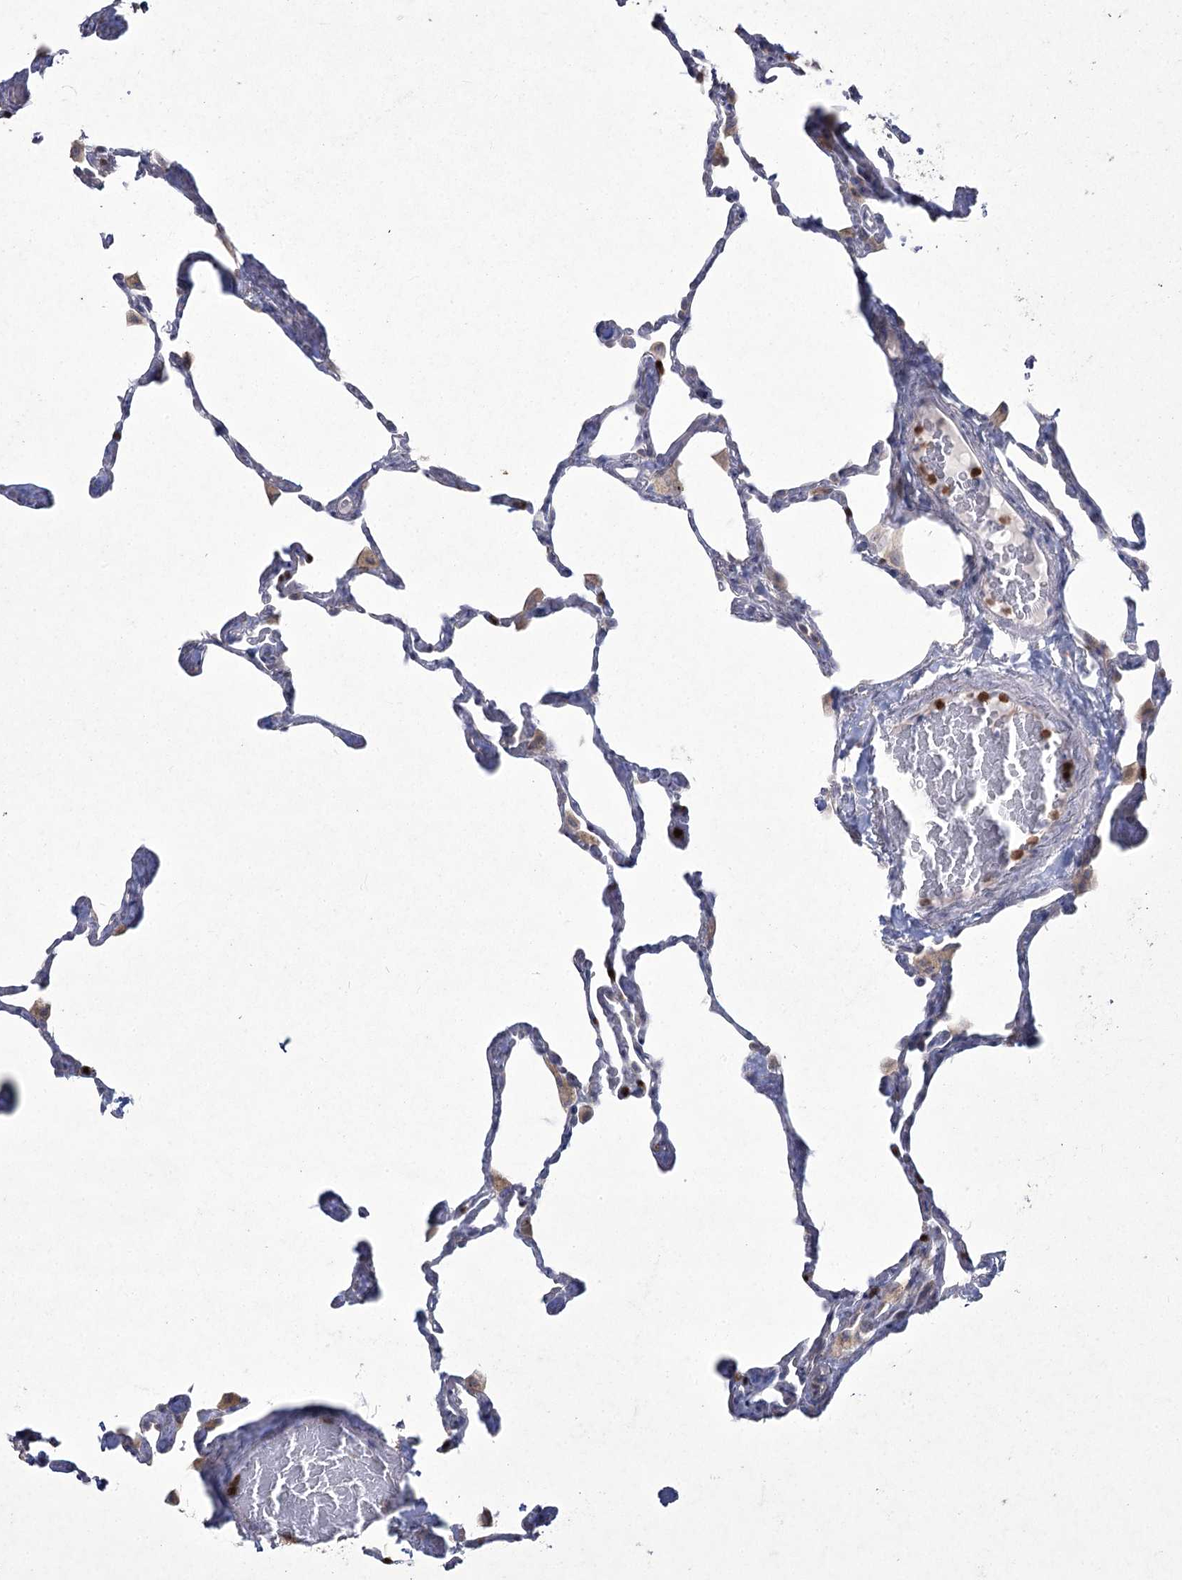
{"staining": {"intensity": "negative", "quantity": "none", "location": "none"}, "tissue": "lung", "cell_type": "Alveolar cells", "image_type": "normal", "snomed": [{"axis": "morphology", "description": "Normal tissue, NOS"}, {"axis": "topography", "description": "Lung"}], "caption": "Photomicrograph shows no significant protein staining in alveolar cells of normal lung. (DAB immunohistochemistry with hematoxylin counter stain).", "gene": "NIPAL4", "patient": {"sex": "male", "age": 65}}